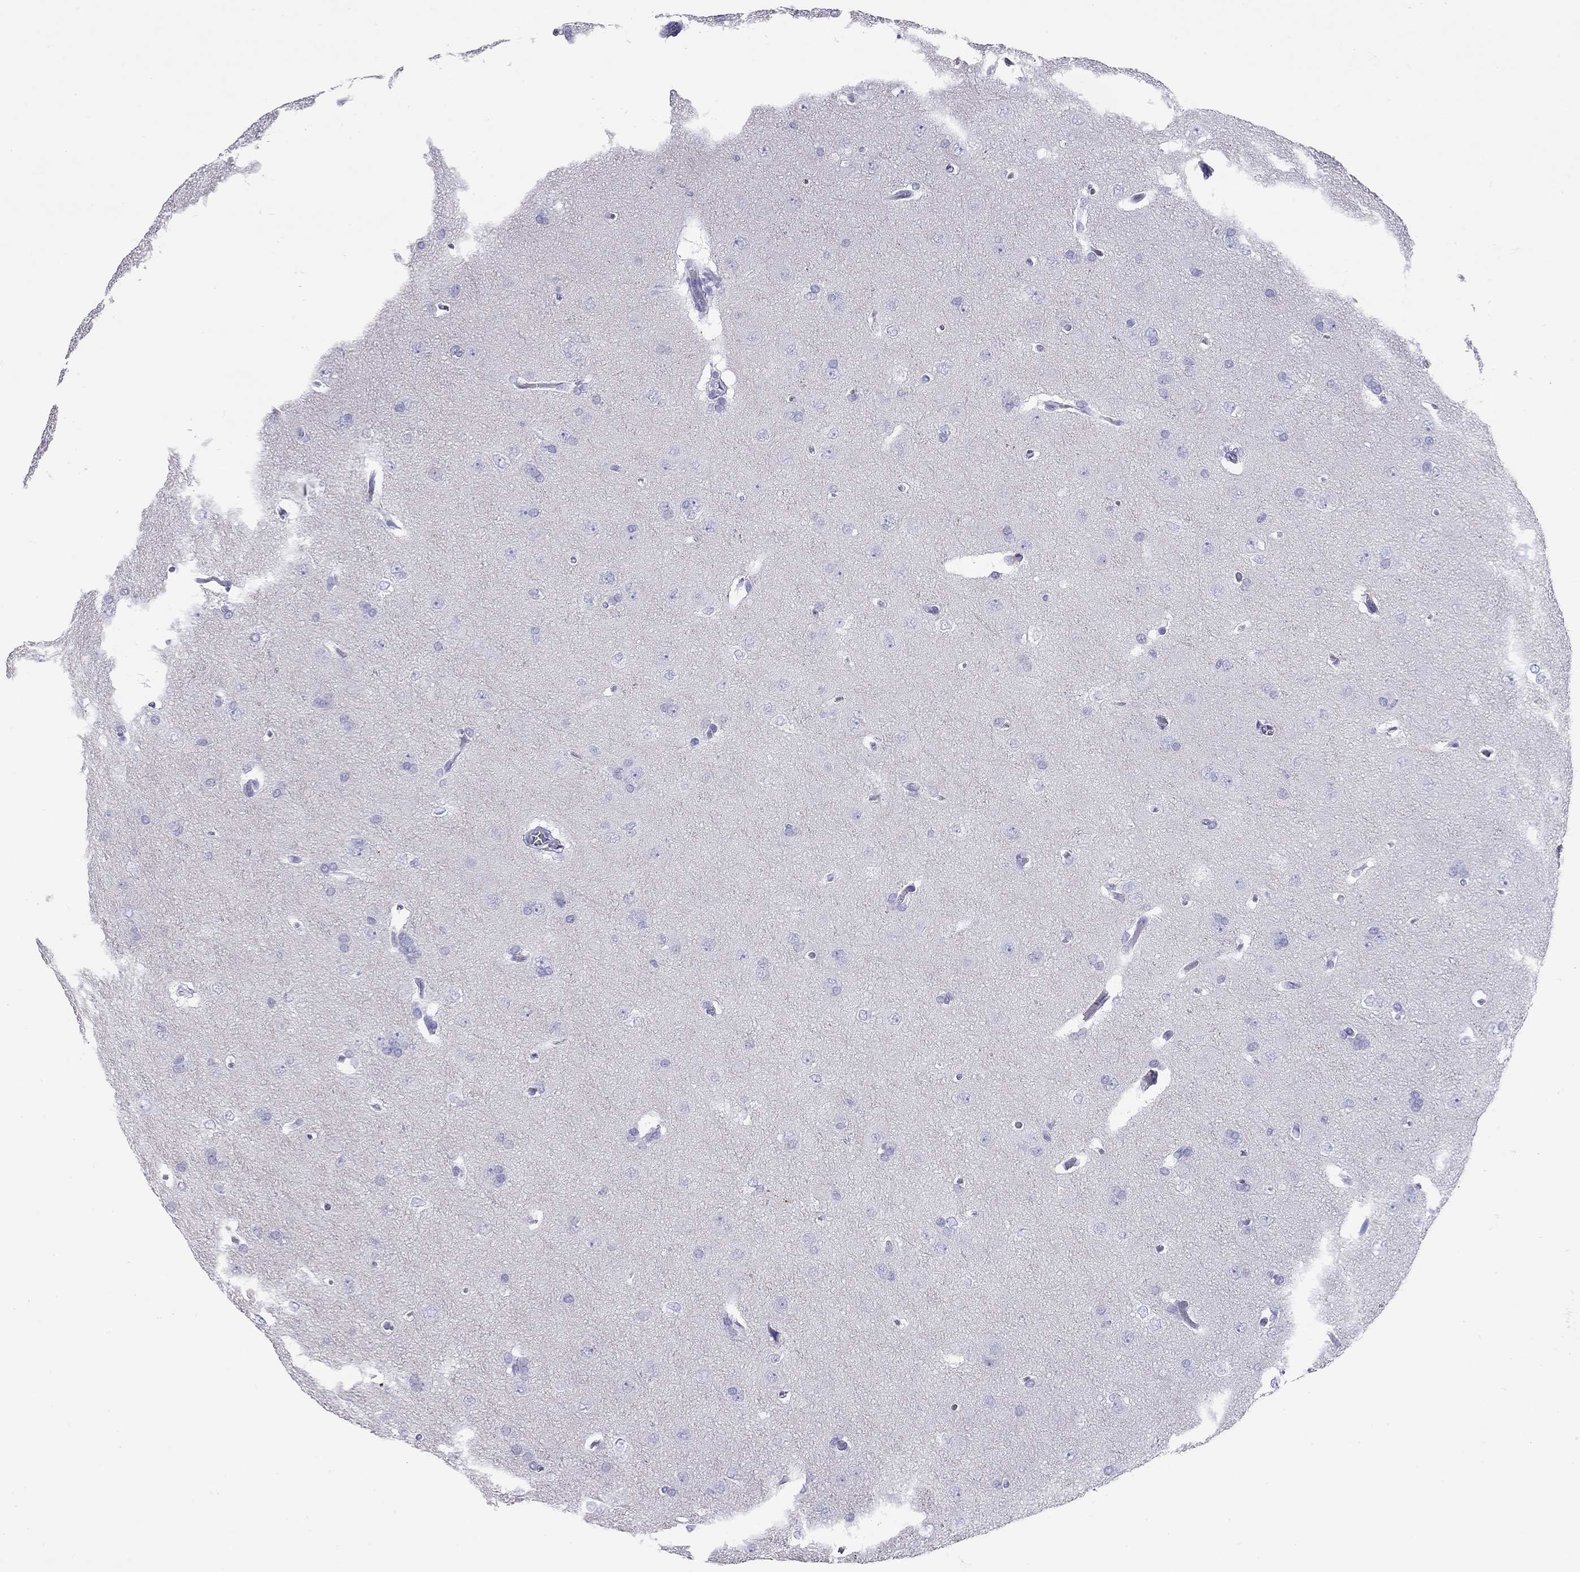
{"staining": {"intensity": "negative", "quantity": "none", "location": "none"}, "tissue": "glioma", "cell_type": "Tumor cells", "image_type": "cancer", "snomed": [{"axis": "morphology", "description": "Glioma, malignant, Low grade"}, {"axis": "topography", "description": "Brain"}], "caption": "The immunohistochemistry image has no significant positivity in tumor cells of glioma tissue.", "gene": "HLA-DQB2", "patient": {"sex": "female", "age": 32}}